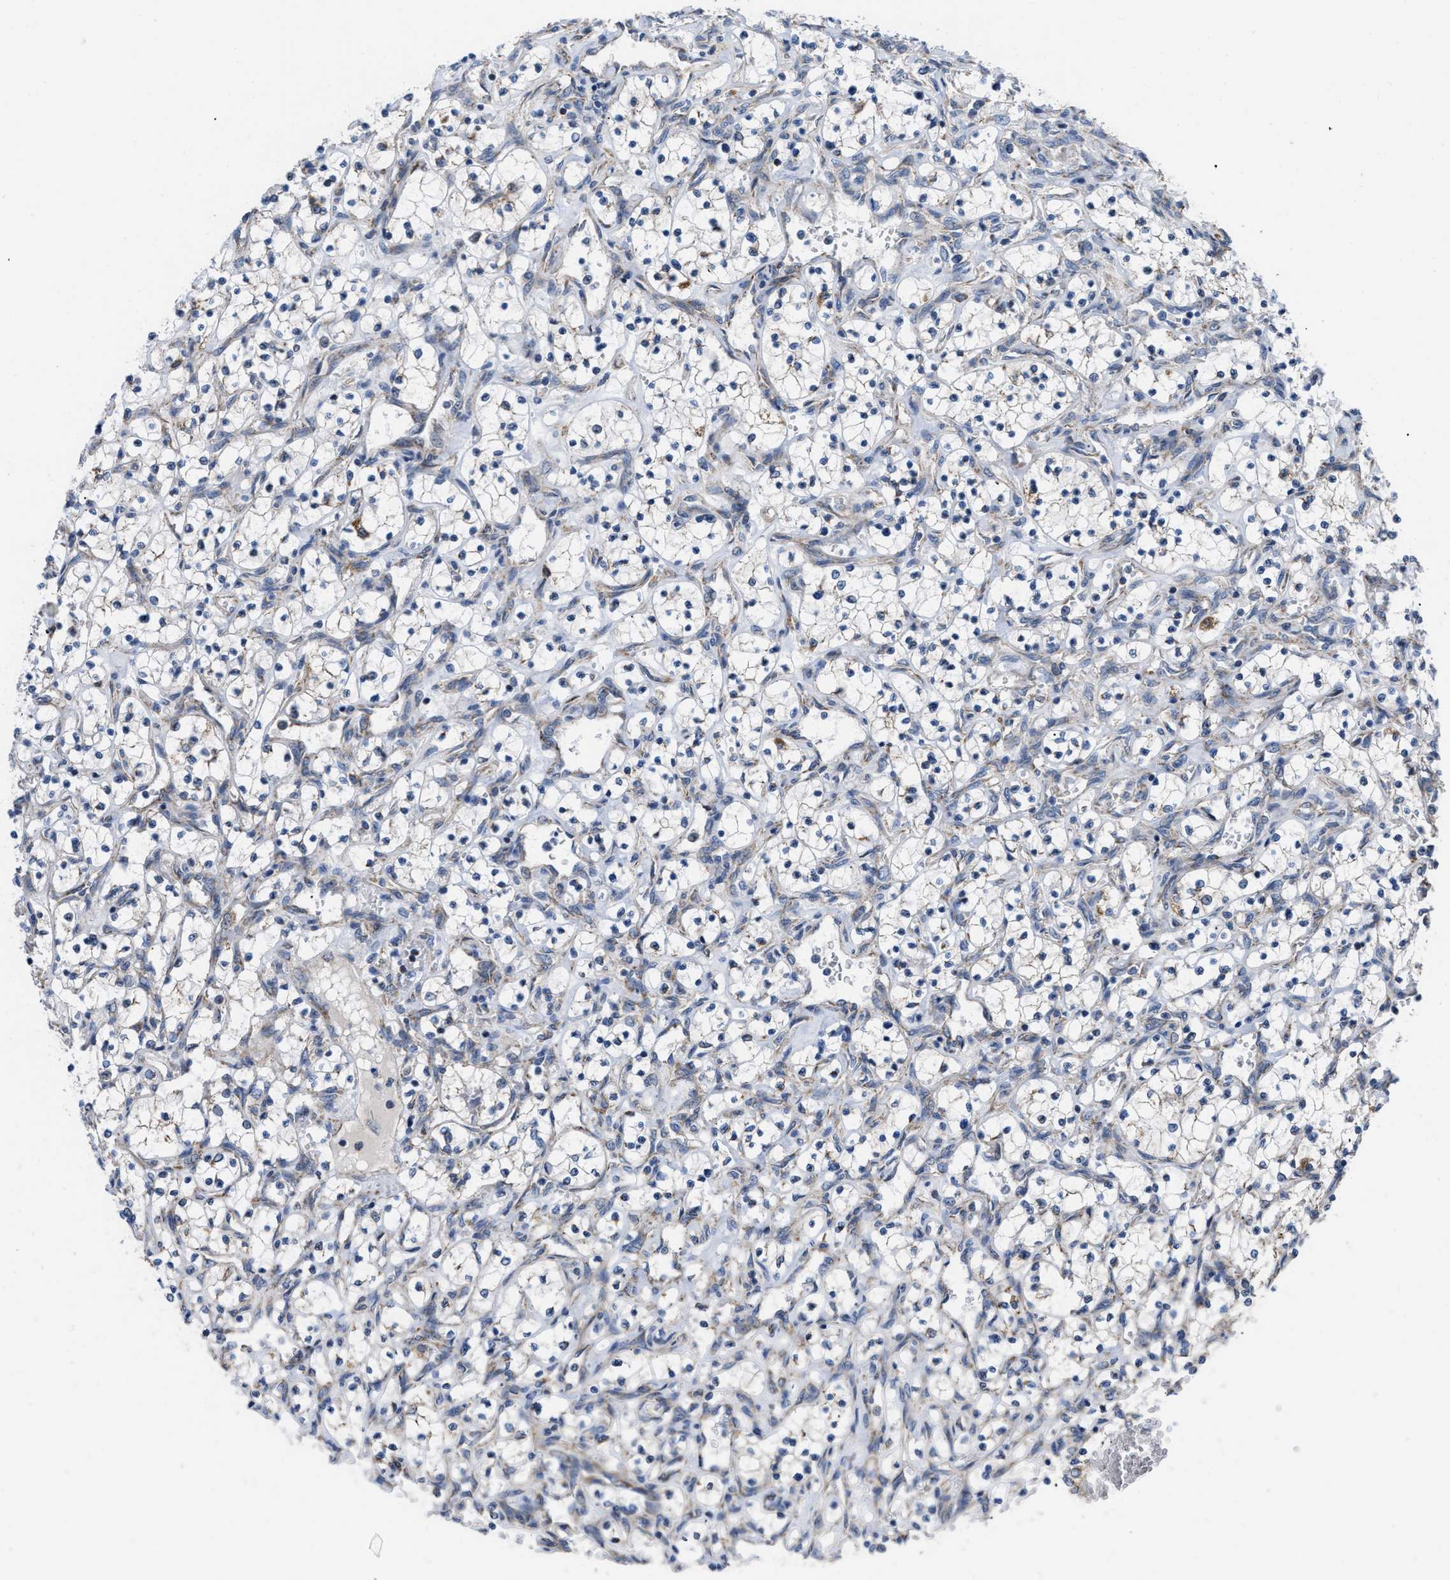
{"staining": {"intensity": "weak", "quantity": "<25%", "location": "cytoplasmic/membranous"}, "tissue": "renal cancer", "cell_type": "Tumor cells", "image_type": "cancer", "snomed": [{"axis": "morphology", "description": "Adenocarcinoma, NOS"}, {"axis": "topography", "description": "Kidney"}], "caption": "This is a histopathology image of immunohistochemistry (IHC) staining of renal adenocarcinoma, which shows no expression in tumor cells.", "gene": "AKAP1", "patient": {"sex": "female", "age": 69}}